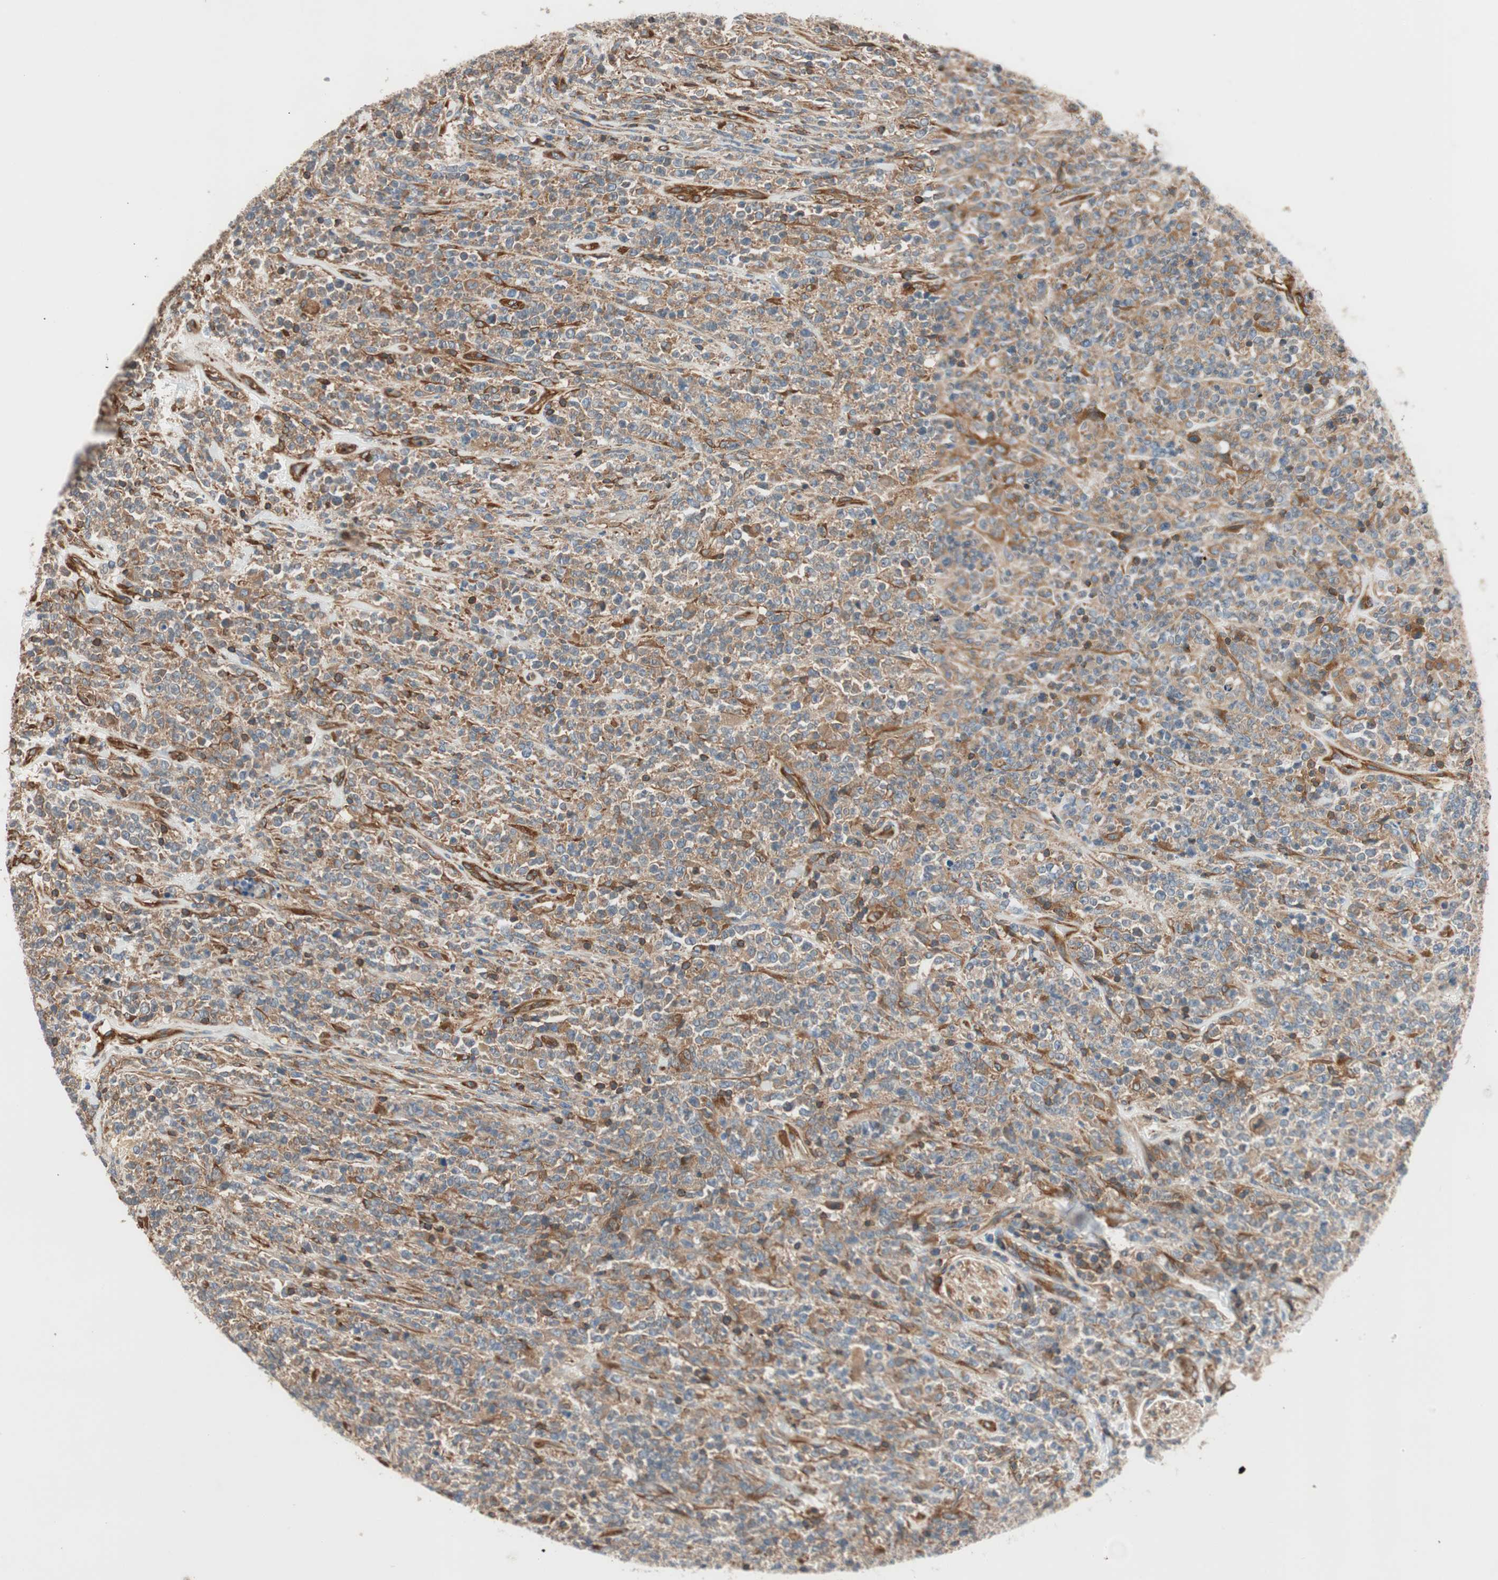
{"staining": {"intensity": "moderate", "quantity": ">75%", "location": "cytoplasmic/membranous"}, "tissue": "lymphoma", "cell_type": "Tumor cells", "image_type": "cancer", "snomed": [{"axis": "morphology", "description": "Malignant lymphoma, non-Hodgkin's type, High grade"}, {"axis": "topography", "description": "Soft tissue"}], "caption": "Protein staining of lymphoma tissue shows moderate cytoplasmic/membranous expression in about >75% of tumor cells.", "gene": "WASL", "patient": {"sex": "male", "age": 18}}